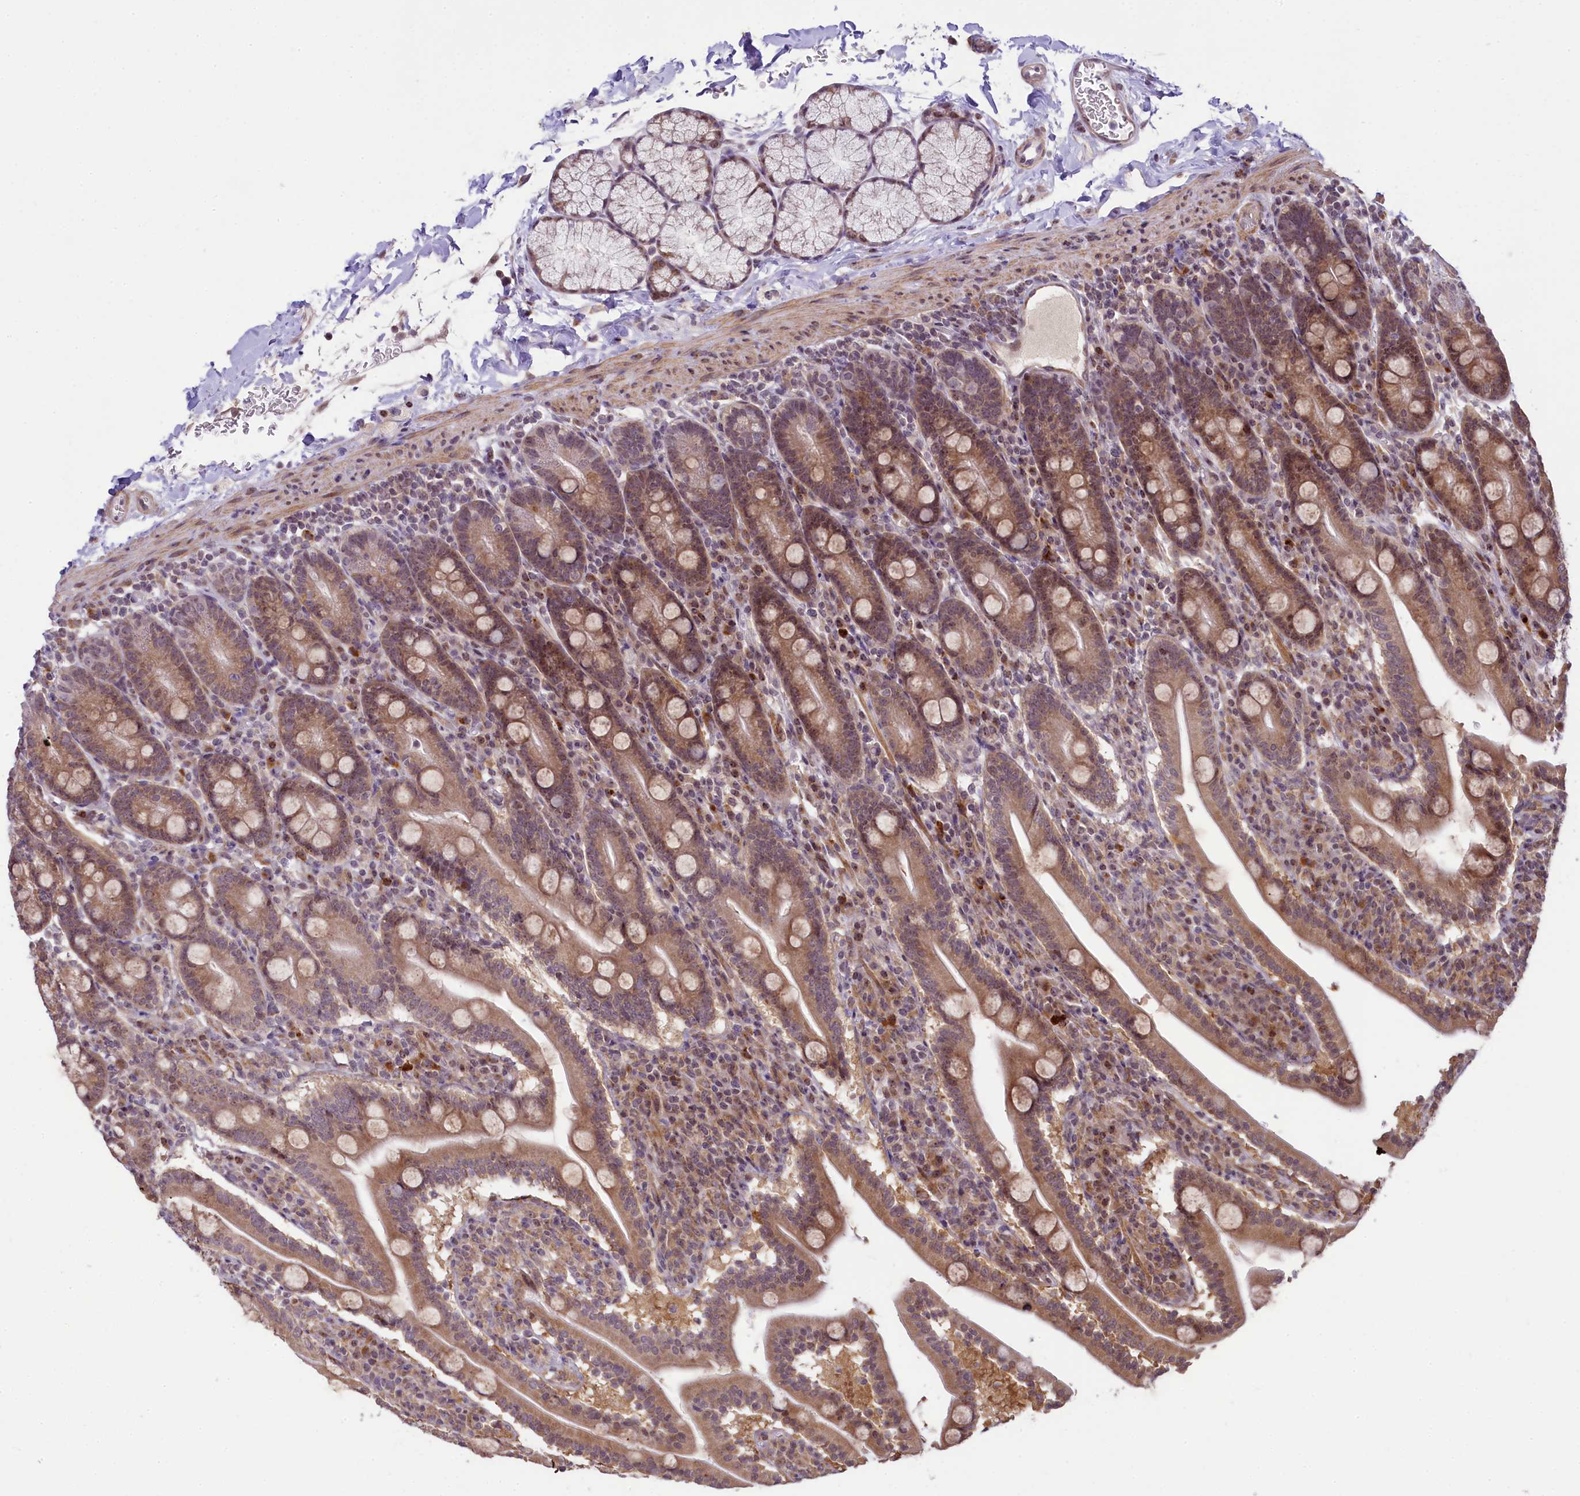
{"staining": {"intensity": "moderate", "quantity": ">75%", "location": "cytoplasmic/membranous"}, "tissue": "duodenum", "cell_type": "Glandular cells", "image_type": "normal", "snomed": [{"axis": "morphology", "description": "Normal tissue, NOS"}, {"axis": "topography", "description": "Duodenum"}], "caption": "Immunohistochemical staining of unremarkable duodenum reveals medium levels of moderate cytoplasmic/membranous positivity in approximately >75% of glandular cells. The protein of interest is stained brown, and the nuclei are stained in blue (DAB IHC with brightfield microscopy, high magnification).", "gene": "RBBP8", "patient": {"sex": "male", "age": 35}}